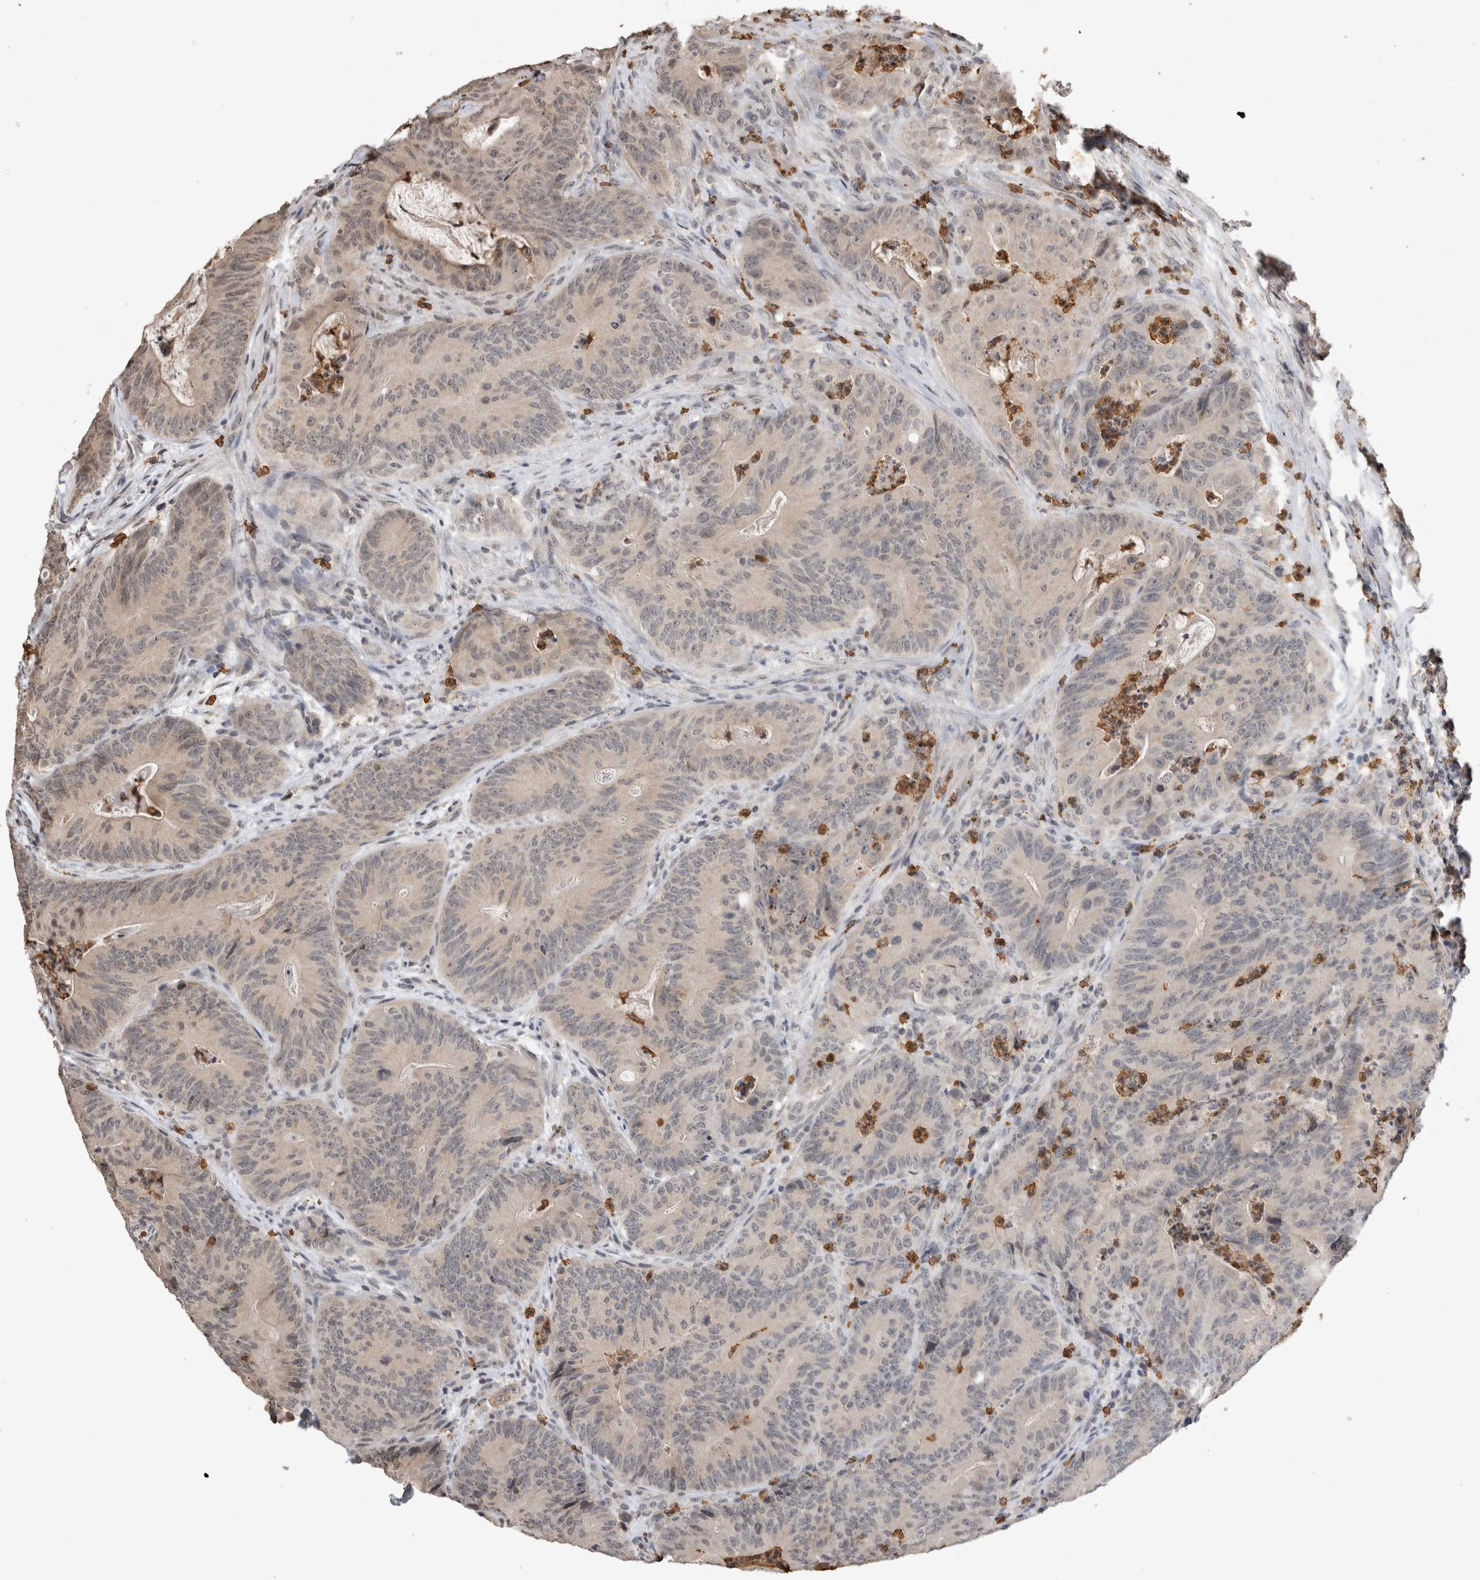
{"staining": {"intensity": "negative", "quantity": "none", "location": "none"}, "tissue": "colorectal cancer", "cell_type": "Tumor cells", "image_type": "cancer", "snomed": [{"axis": "morphology", "description": "Normal tissue, NOS"}, {"axis": "topography", "description": "Colon"}], "caption": "This is an IHC image of colorectal cancer. There is no staining in tumor cells.", "gene": "HRK", "patient": {"sex": "female", "age": 82}}